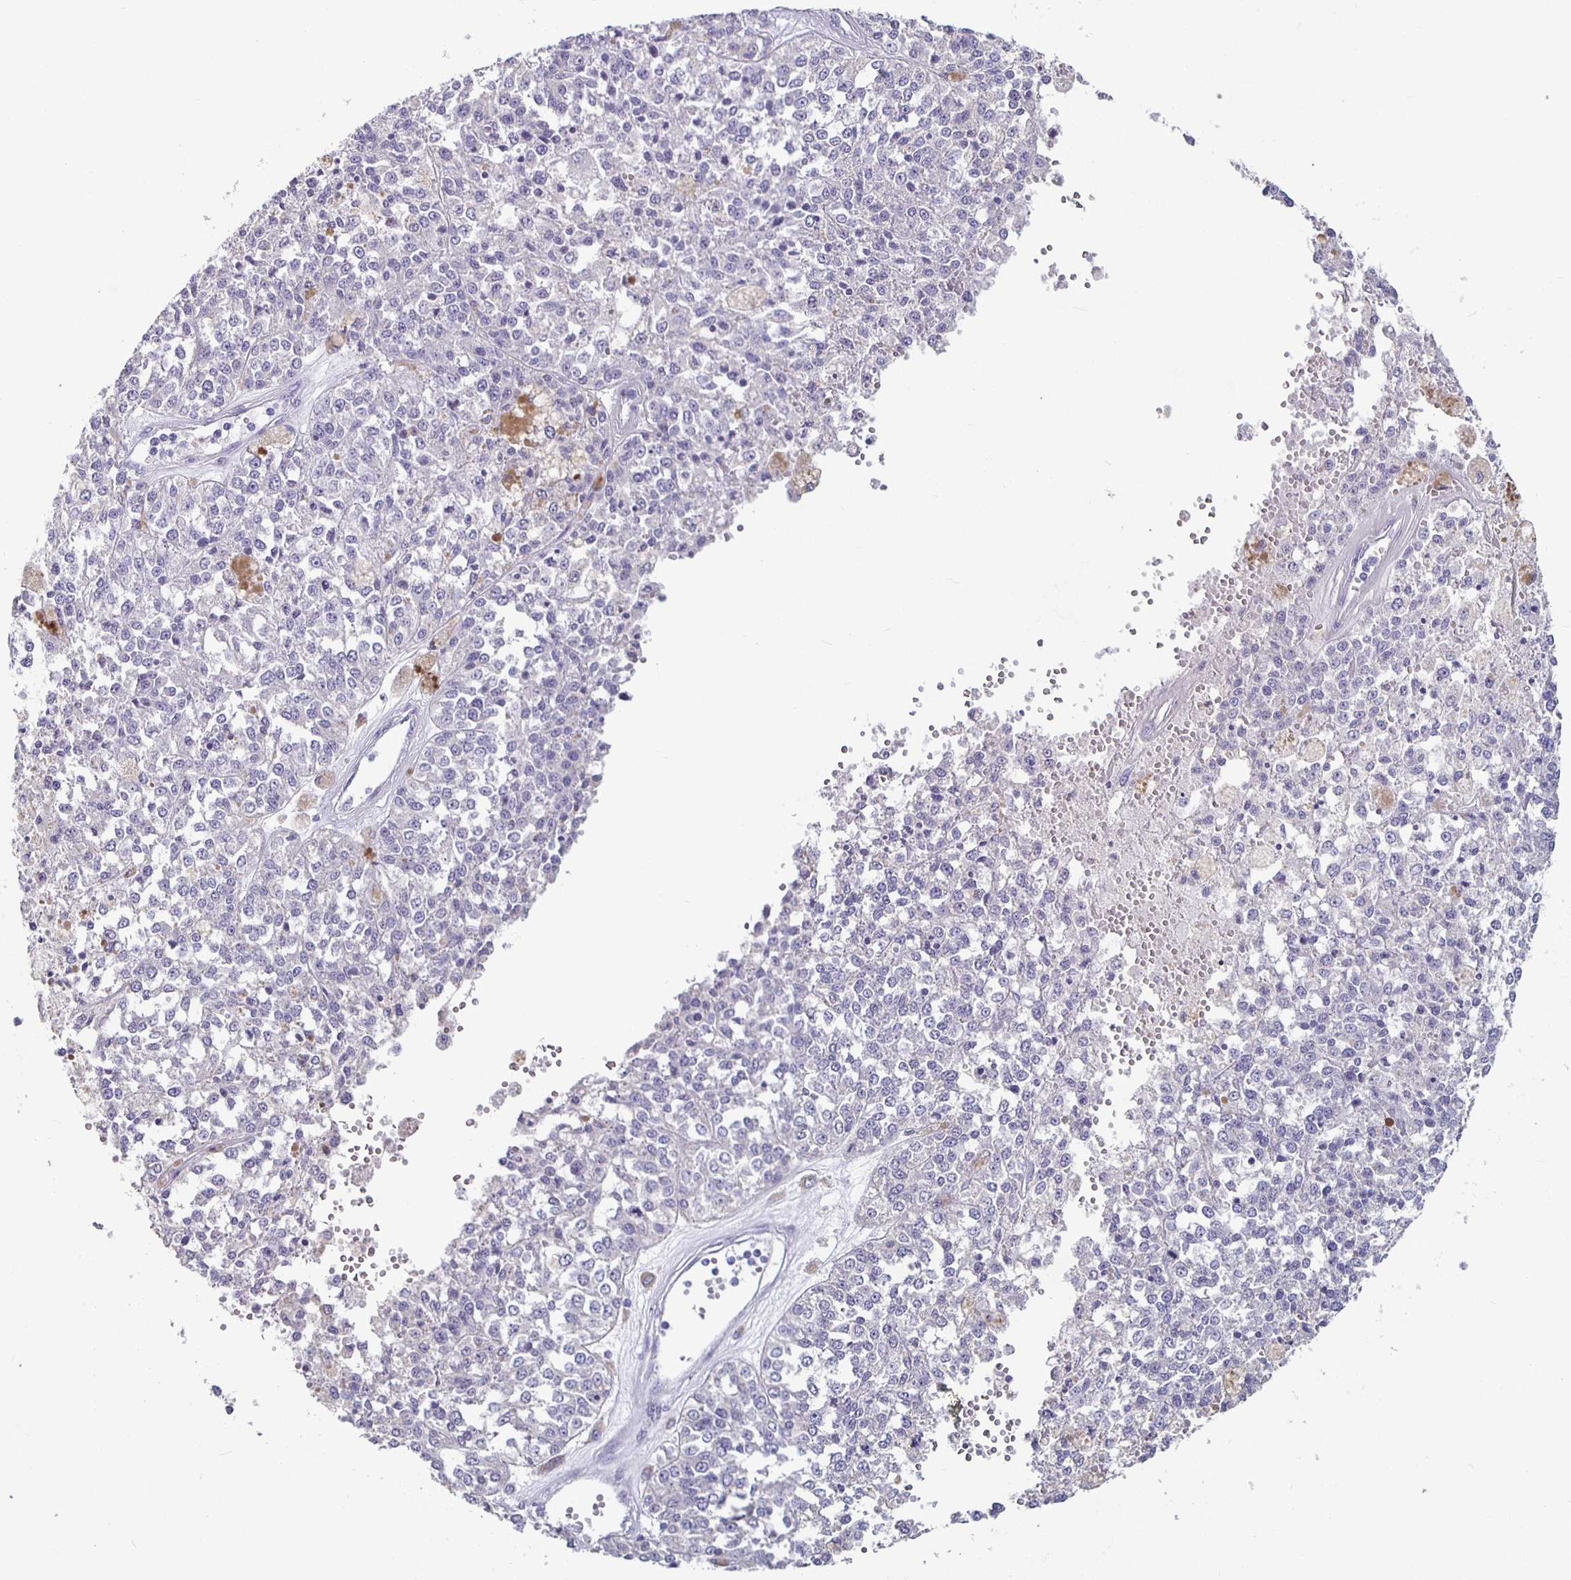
{"staining": {"intensity": "negative", "quantity": "none", "location": "none"}, "tissue": "melanoma", "cell_type": "Tumor cells", "image_type": "cancer", "snomed": [{"axis": "morphology", "description": "Malignant melanoma, Metastatic site"}, {"axis": "topography", "description": "Lymph node"}], "caption": "DAB immunohistochemical staining of melanoma demonstrates no significant staining in tumor cells.", "gene": "GPX4", "patient": {"sex": "female", "age": 64}}